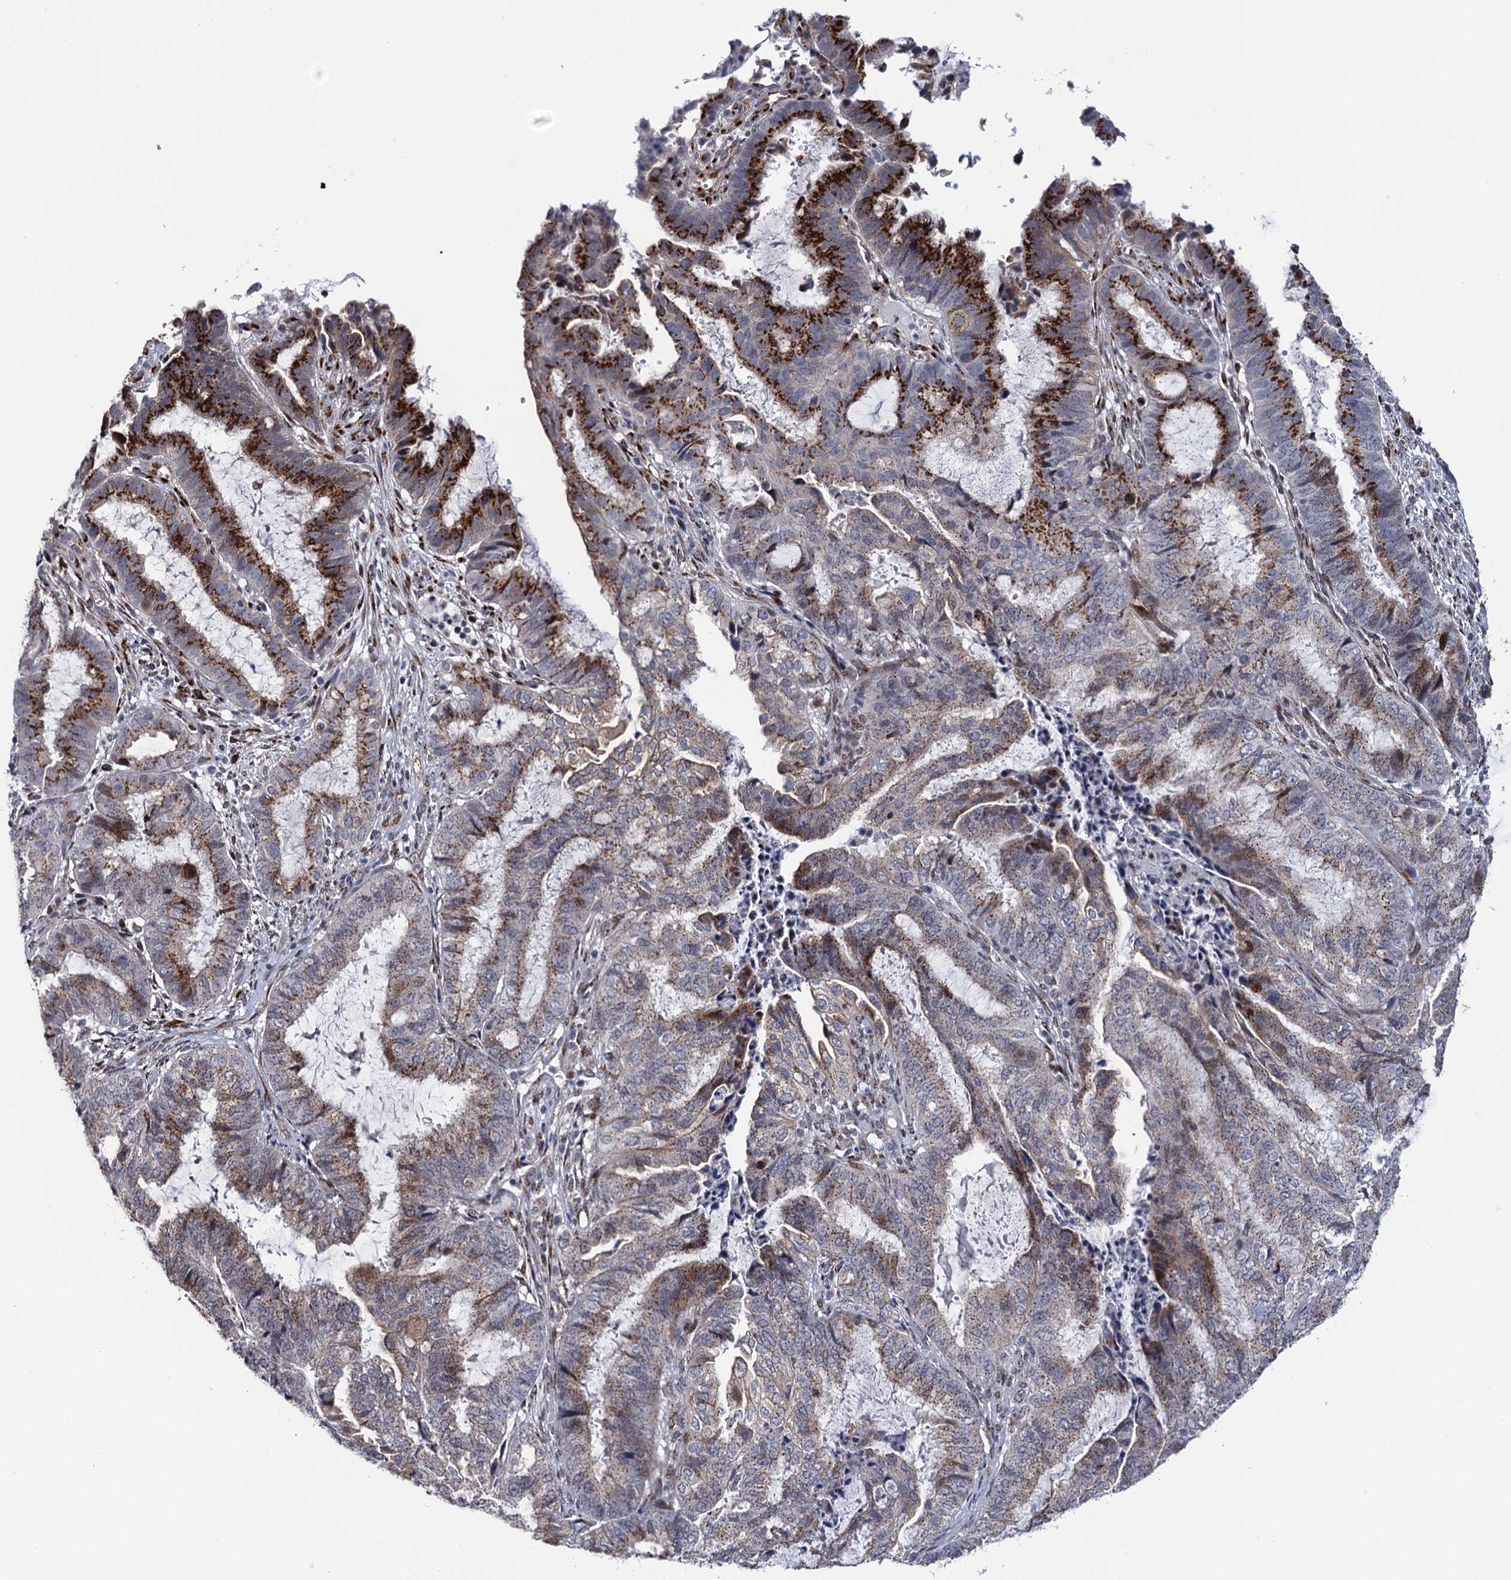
{"staining": {"intensity": "strong", "quantity": "25%-75%", "location": "cytoplasmic/membranous"}, "tissue": "endometrial cancer", "cell_type": "Tumor cells", "image_type": "cancer", "snomed": [{"axis": "morphology", "description": "Adenocarcinoma, NOS"}, {"axis": "topography", "description": "Endometrium"}], "caption": "An image showing strong cytoplasmic/membranous positivity in approximately 25%-75% of tumor cells in endometrial adenocarcinoma, as visualized by brown immunohistochemical staining.", "gene": "THAP2", "patient": {"sex": "female", "age": 51}}